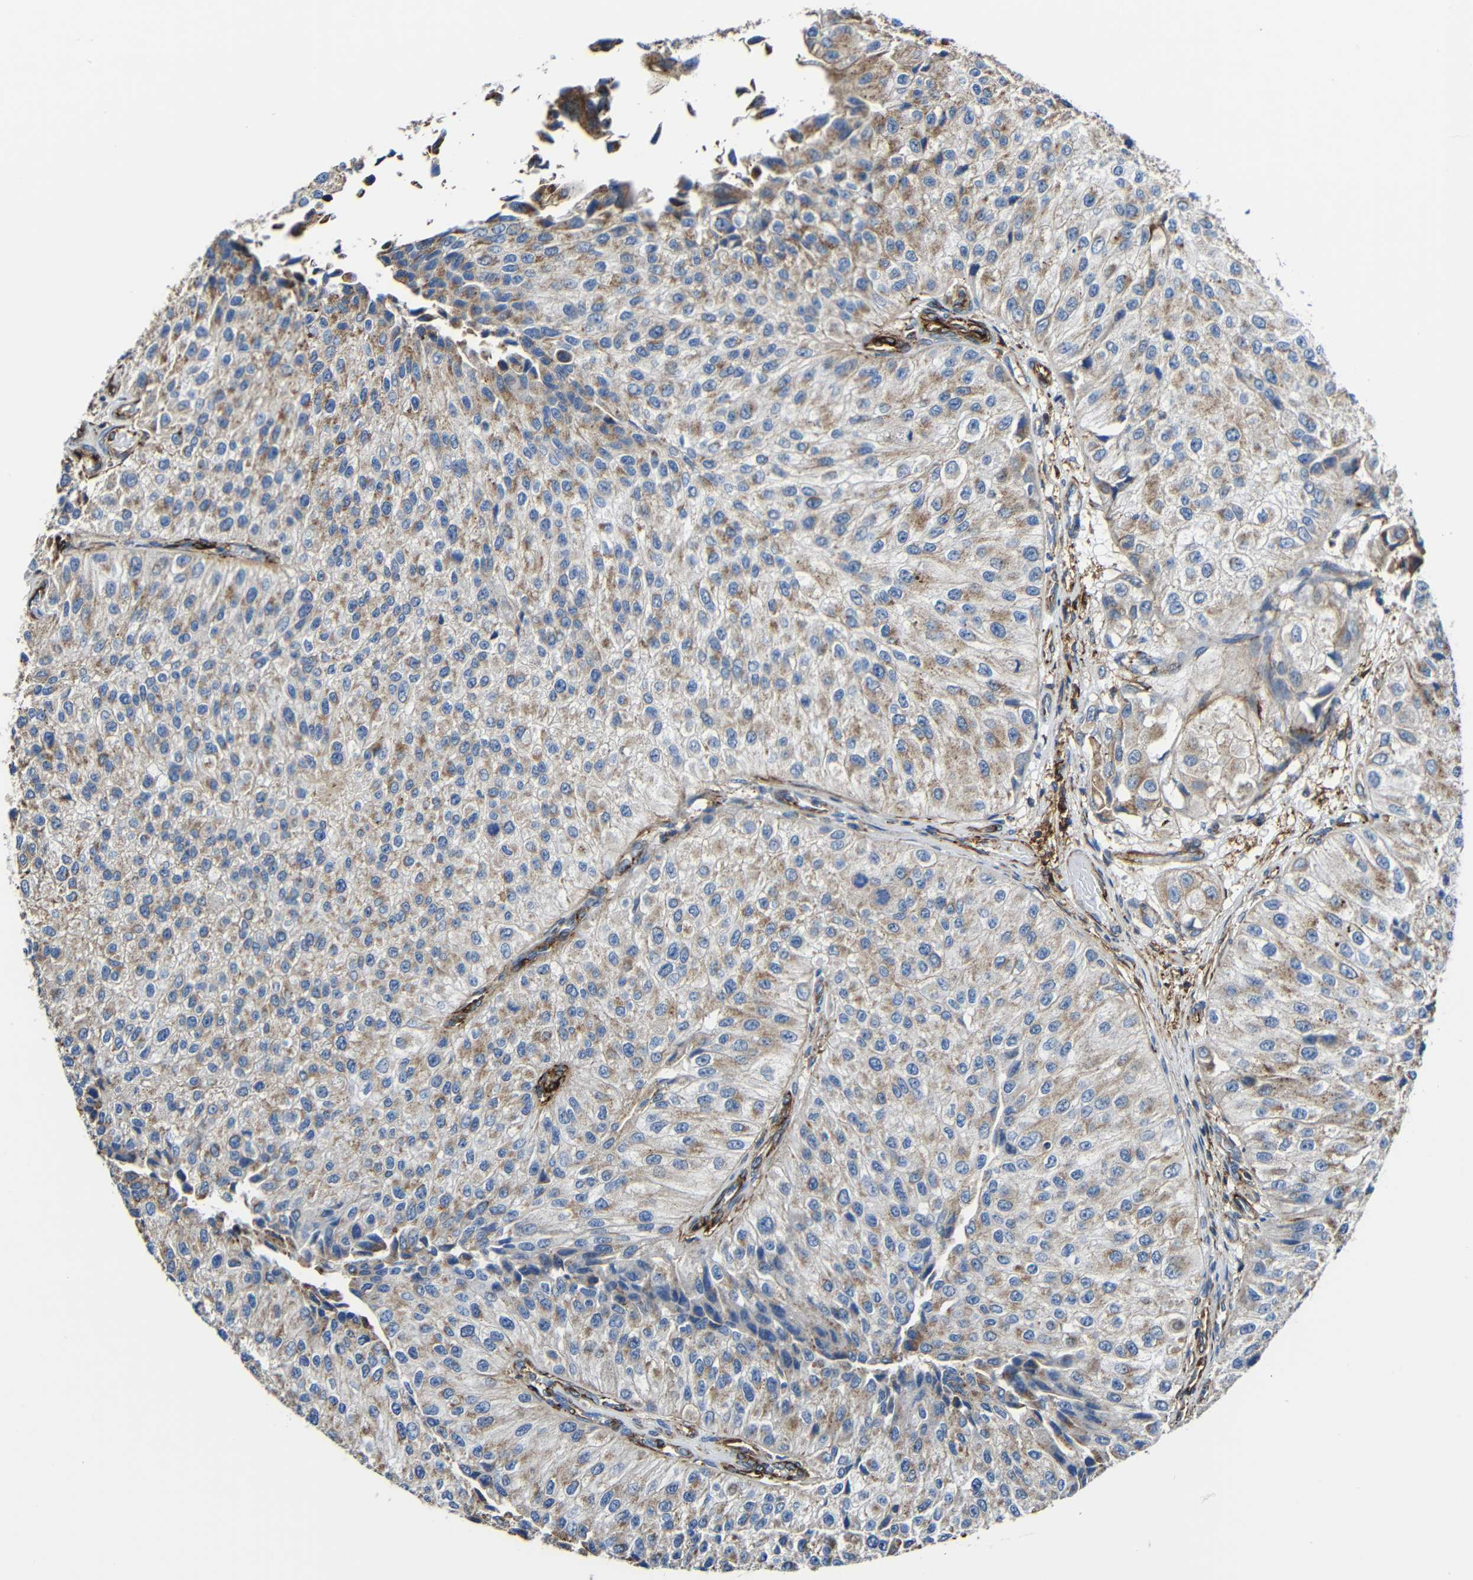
{"staining": {"intensity": "moderate", "quantity": ">75%", "location": "cytoplasmic/membranous"}, "tissue": "urothelial cancer", "cell_type": "Tumor cells", "image_type": "cancer", "snomed": [{"axis": "morphology", "description": "Urothelial carcinoma, High grade"}, {"axis": "topography", "description": "Kidney"}, {"axis": "topography", "description": "Urinary bladder"}], "caption": "Tumor cells exhibit moderate cytoplasmic/membranous positivity in approximately >75% of cells in urothelial cancer.", "gene": "IGSF10", "patient": {"sex": "male", "age": 77}}